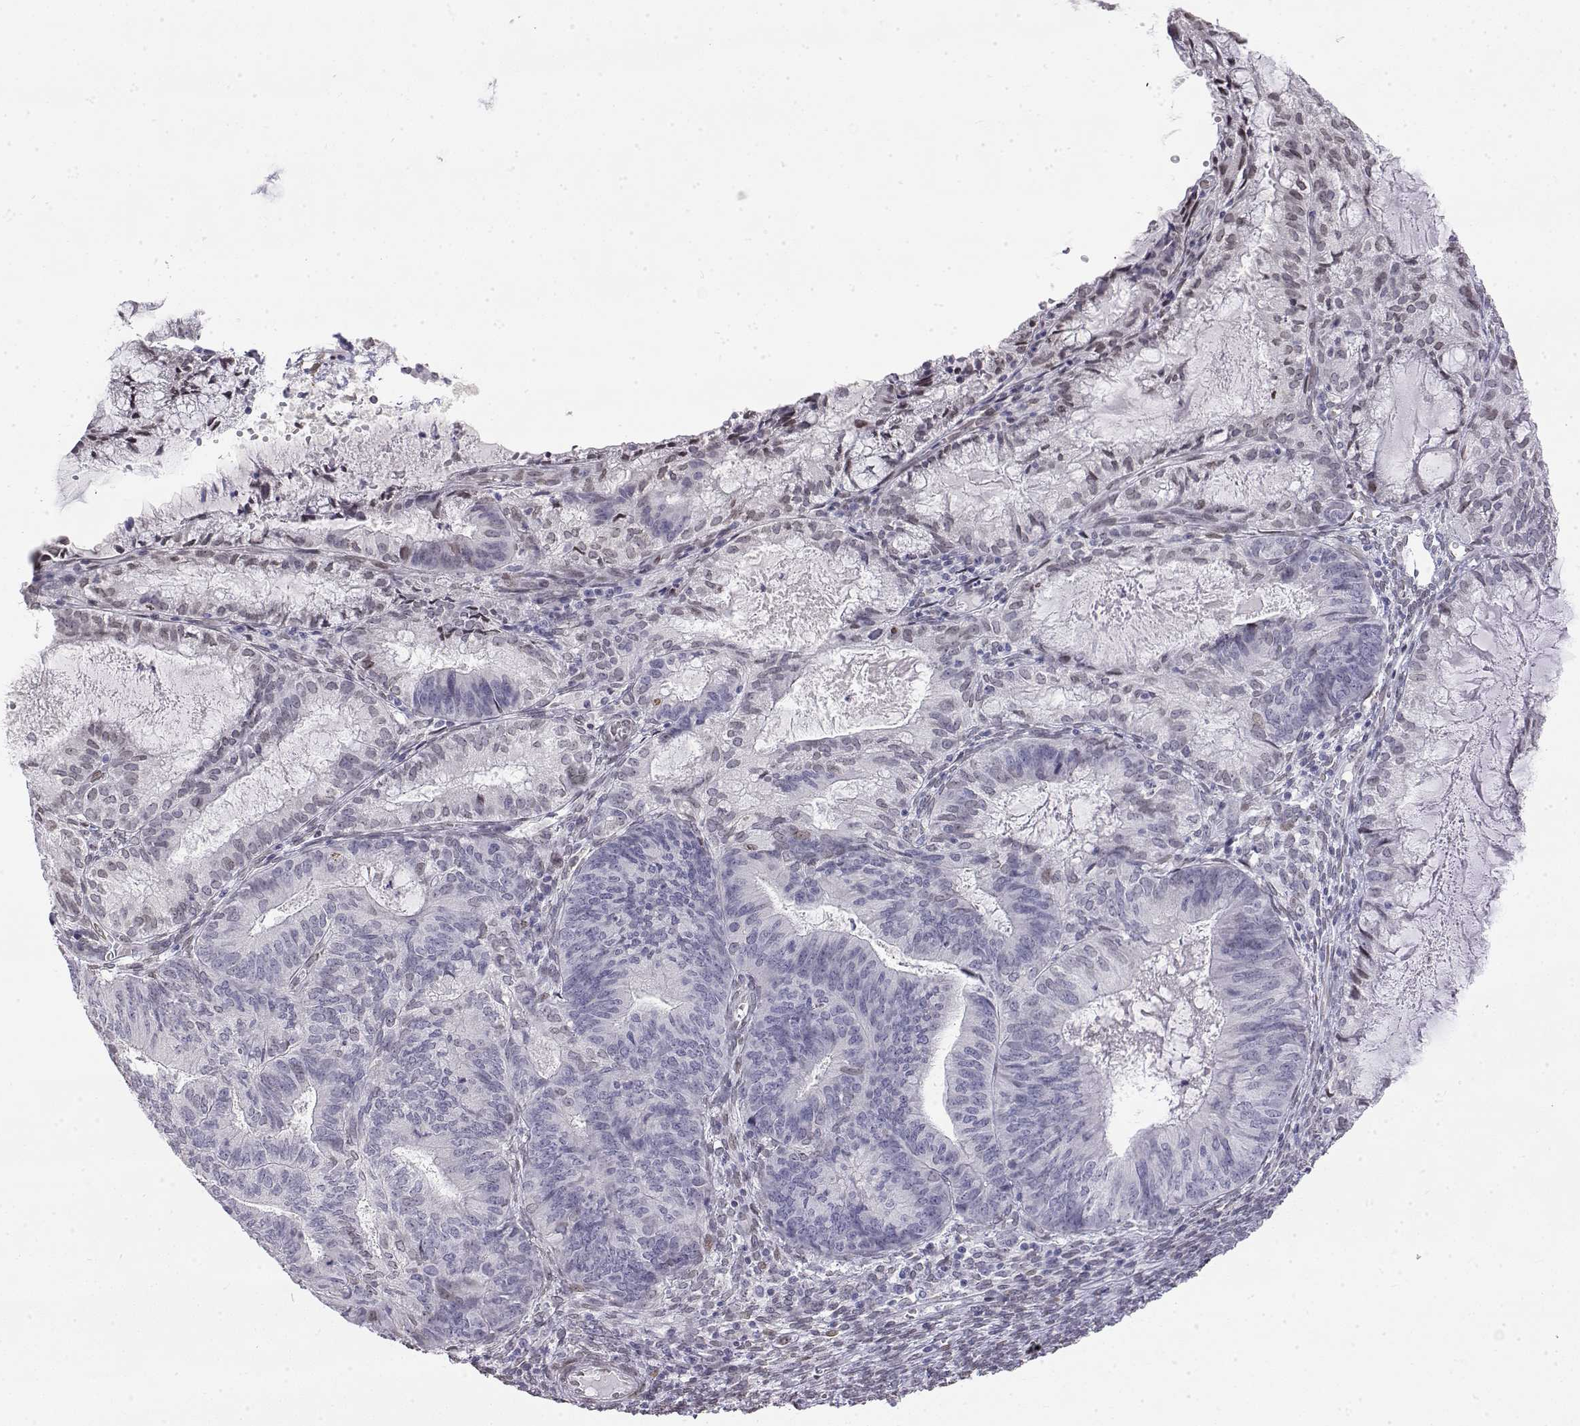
{"staining": {"intensity": "negative", "quantity": "none", "location": "none"}, "tissue": "endometrial cancer", "cell_type": "Tumor cells", "image_type": "cancer", "snomed": [{"axis": "morphology", "description": "Adenocarcinoma, NOS"}, {"axis": "topography", "description": "Endometrium"}], "caption": "A high-resolution image shows immunohistochemistry staining of endometrial adenocarcinoma, which displays no significant expression in tumor cells. Nuclei are stained in blue.", "gene": "ZNF532", "patient": {"sex": "female", "age": 86}}